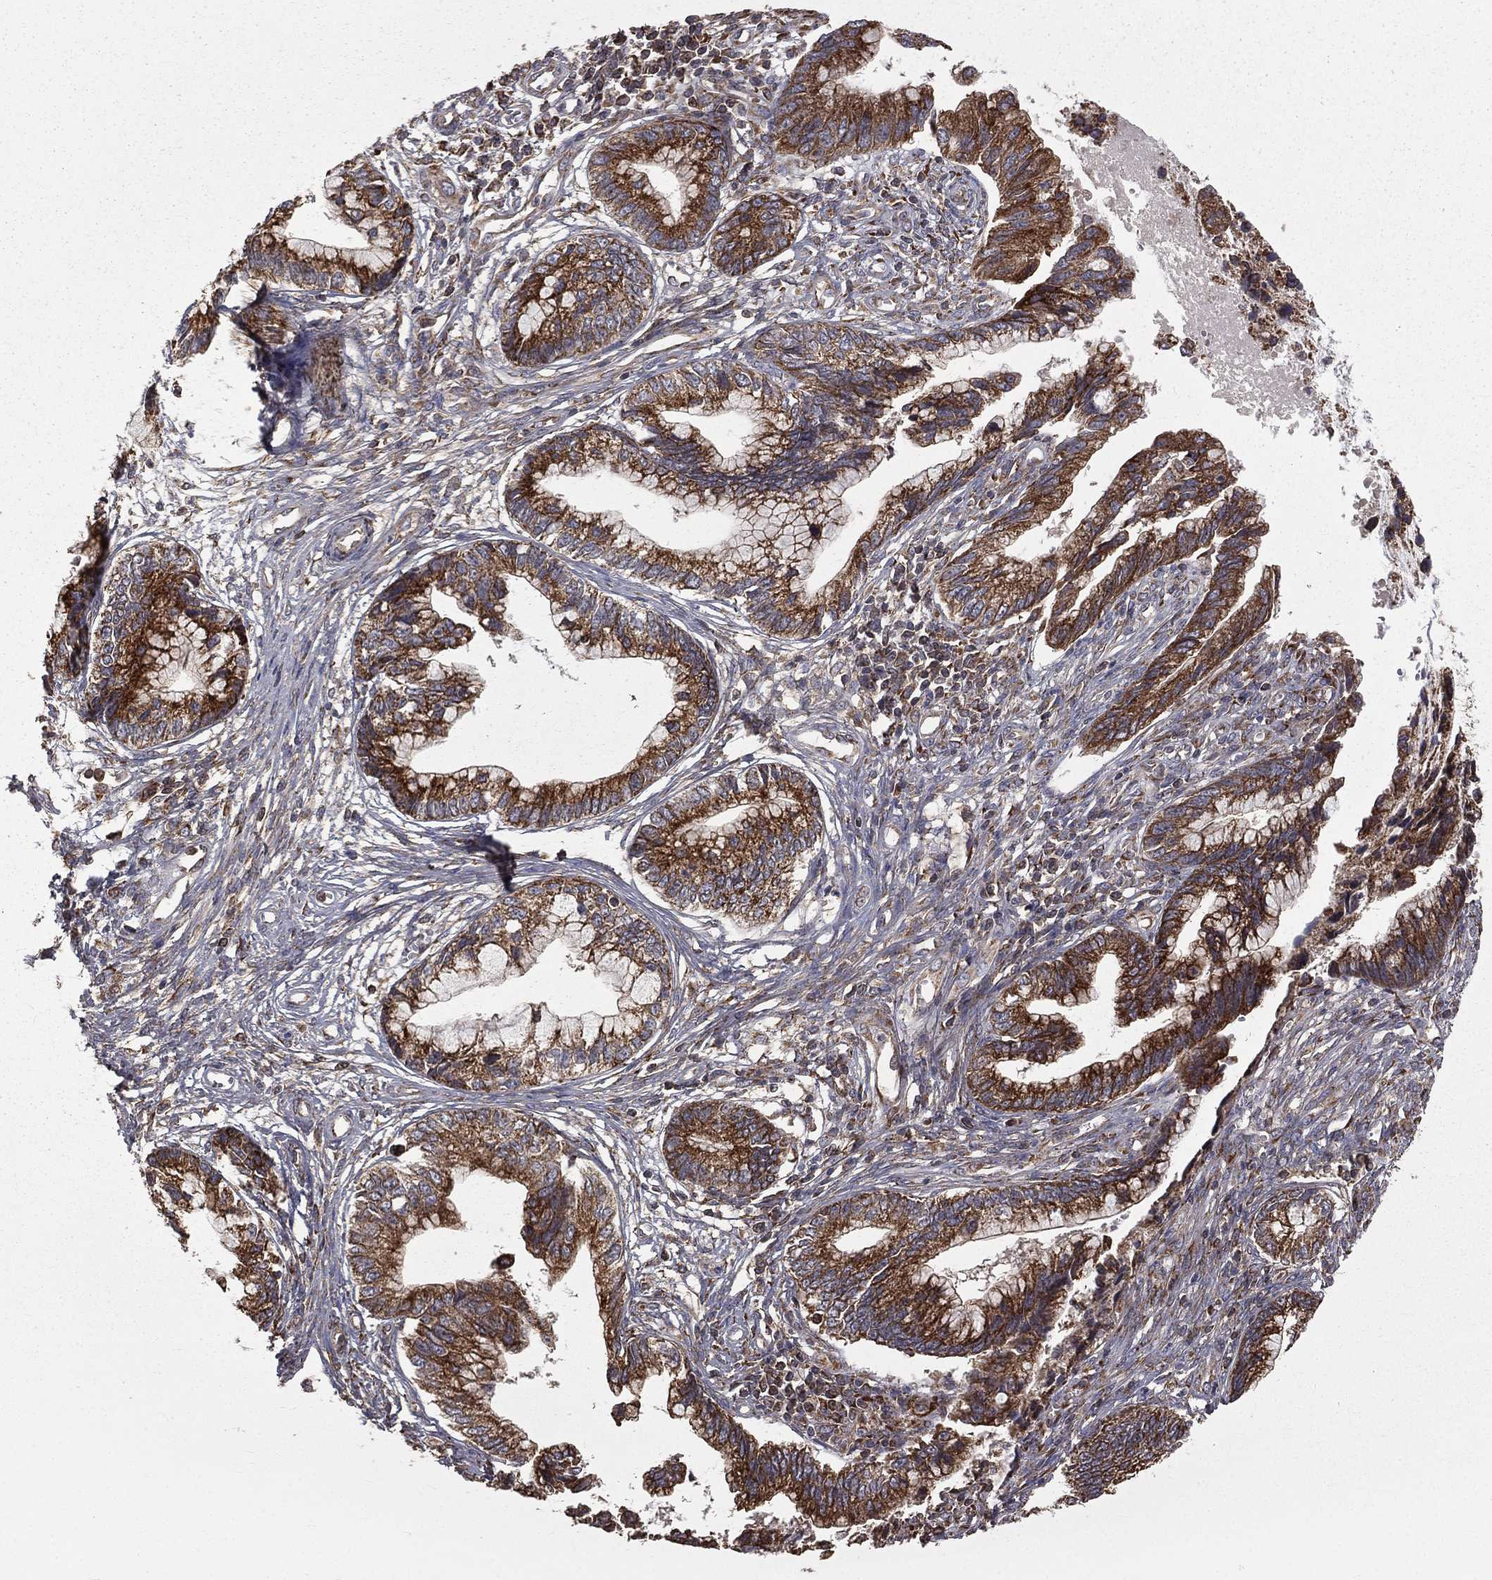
{"staining": {"intensity": "strong", "quantity": ">75%", "location": "cytoplasmic/membranous"}, "tissue": "cervical cancer", "cell_type": "Tumor cells", "image_type": "cancer", "snomed": [{"axis": "morphology", "description": "Adenocarcinoma, NOS"}, {"axis": "topography", "description": "Cervix"}], "caption": "This image exhibits immunohistochemistry staining of human adenocarcinoma (cervical), with high strong cytoplasmic/membranous staining in approximately >75% of tumor cells.", "gene": "OLFML1", "patient": {"sex": "female", "age": 44}}